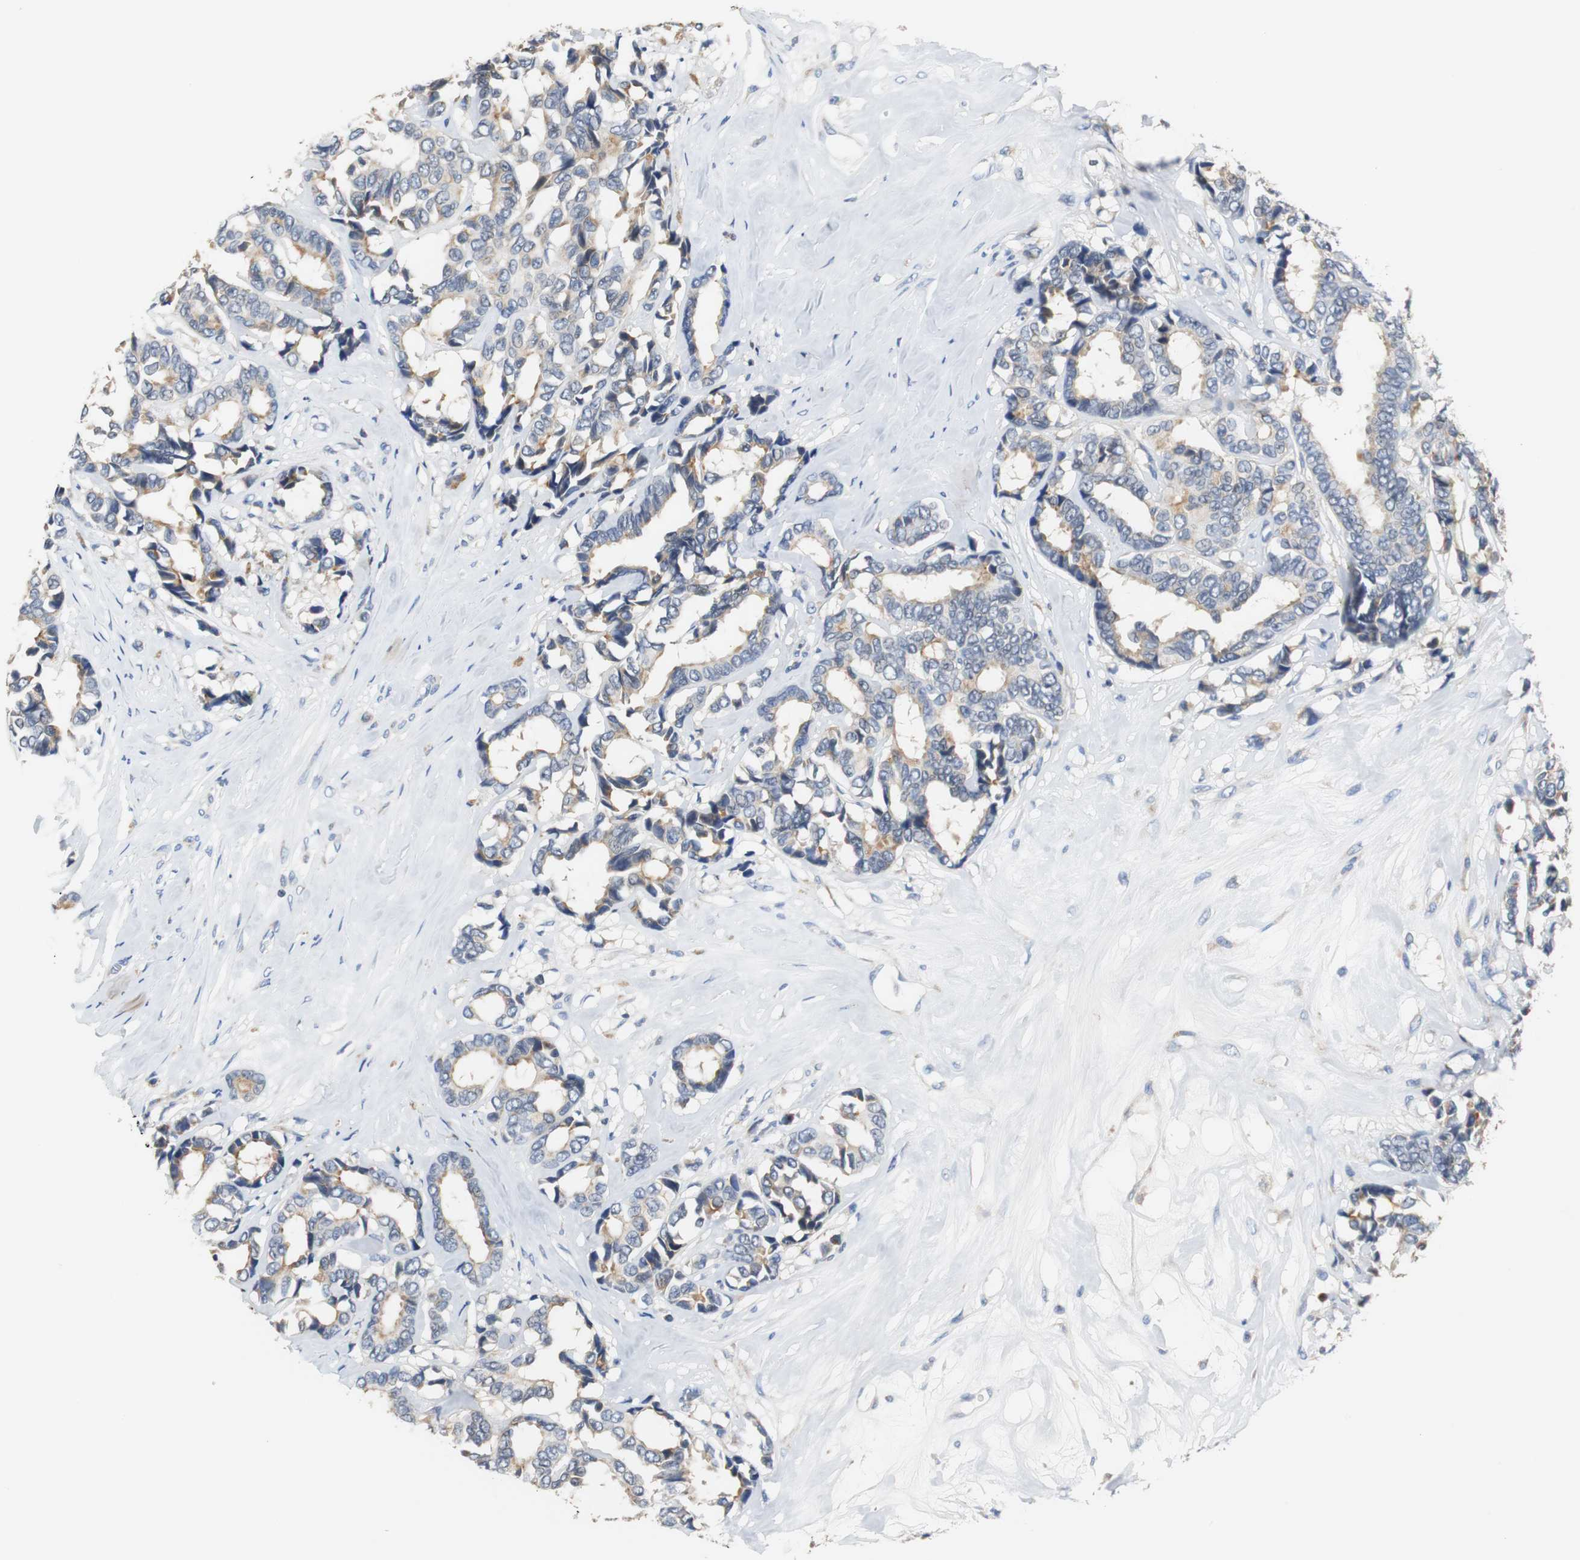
{"staining": {"intensity": "moderate", "quantity": "<25%", "location": "cytoplasmic/membranous"}, "tissue": "breast cancer", "cell_type": "Tumor cells", "image_type": "cancer", "snomed": [{"axis": "morphology", "description": "Duct carcinoma"}, {"axis": "topography", "description": "Breast"}], "caption": "Tumor cells display low levels of moderate cytoplasmic/membranous positivity in approximately <25% of cells in breast cancer (infiltrating ductal carcinoma).", "gene": "VAMP8", "patient": {"sex": "female", "age": 87}}